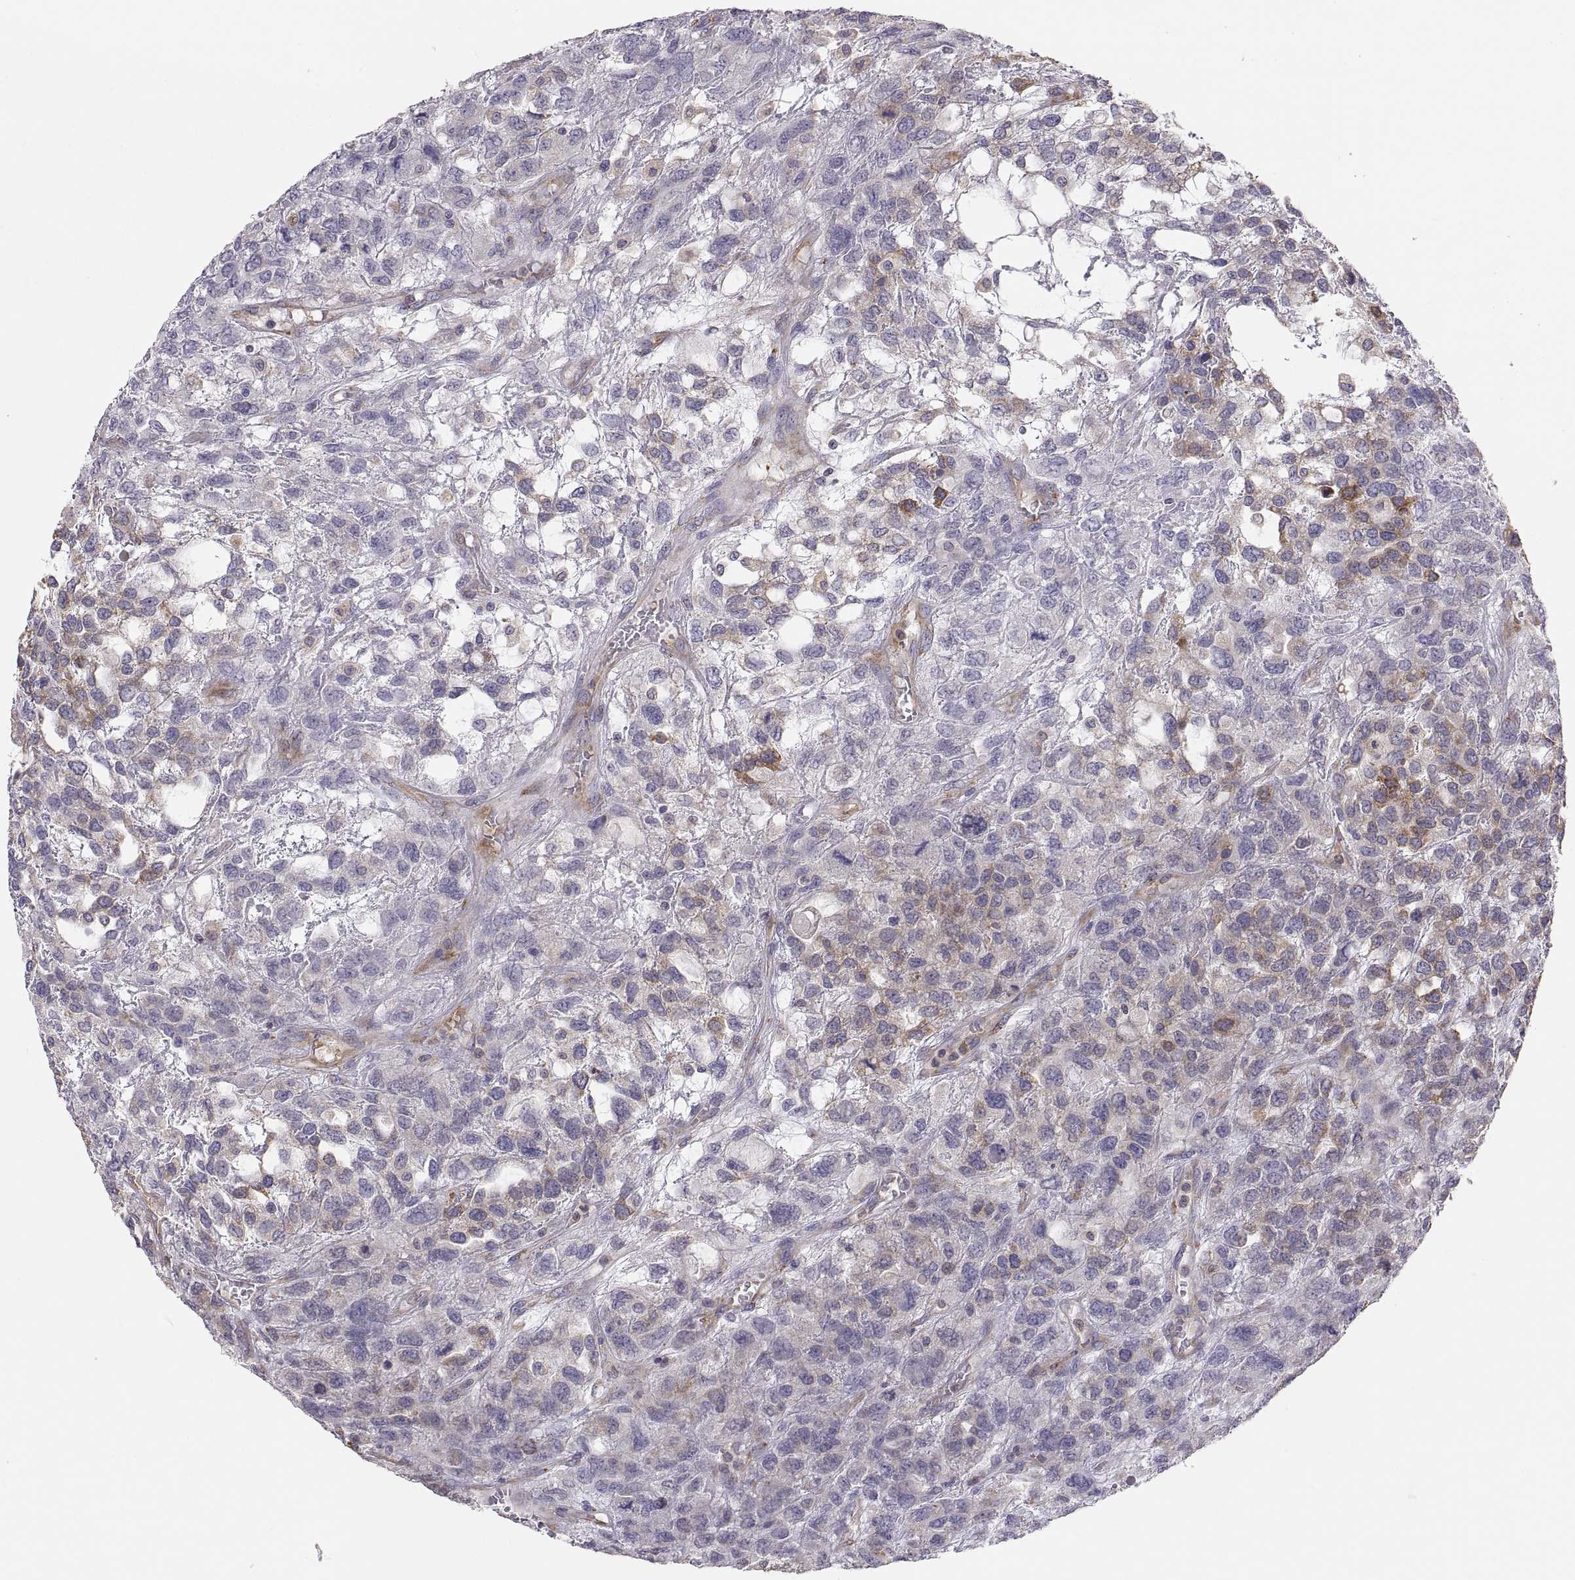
{"staining": {"intensity": "moderate", "quantity": "<25%", "location": "cytoplasmic/membranous"}, "tissue": "testis cancer", "cell_type": "Tumor cells", "image_type": "cancer", "snomed": [{"axis": "morphology", "description": "Seminoma, NOS"}, {"axis": "topography", "description": "Testis"}], "caption": "Human testis cancer stained for a protein (brown) exhibits moderate cytoplasmic/membranous positive positivity in about <25% of tumor cells.", "gene": "ERO1A", "patient": {"sex": "male", "age": 52}}